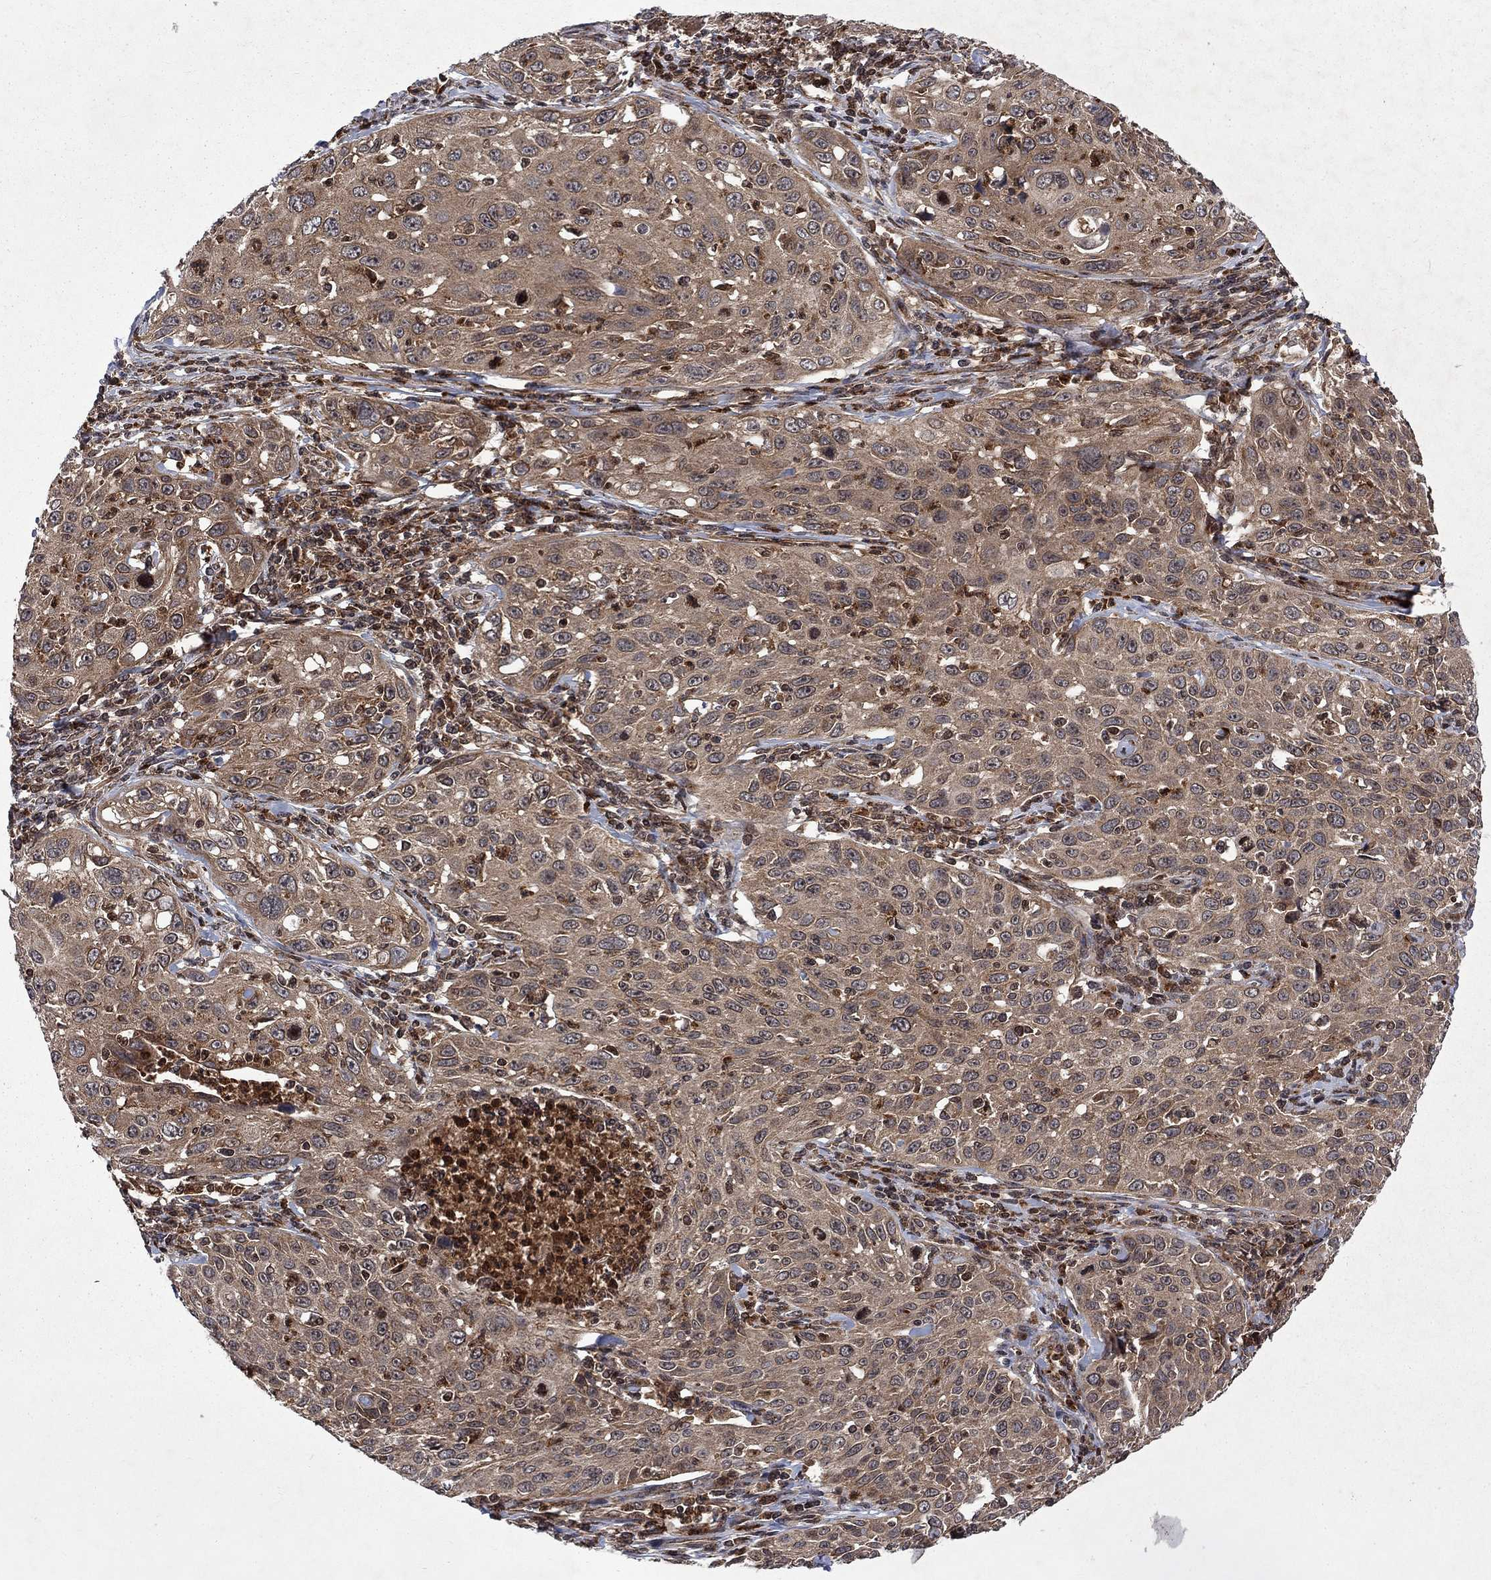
{"staining": {"intensity": "moderate", "quantity": "<25%", "location": "cytoplasmic/membranous"}, "tissue": "cervical cancer", "cell_type": "Tumor cells", "image_type": "cancer", "snomed": [{"axis": "morphology", "description": "Squamous cell carcinoma, NOS"}, {"axis": "topography", "description": "Cervix"}], "caption": "Tumor cells exhibit moderate cytoplasmic/membranous staining in about <25% of cells in cervical squamous cell carcinoma.", "gene": "TMEM33", "patient": {"sex": "female", "age": 26}}